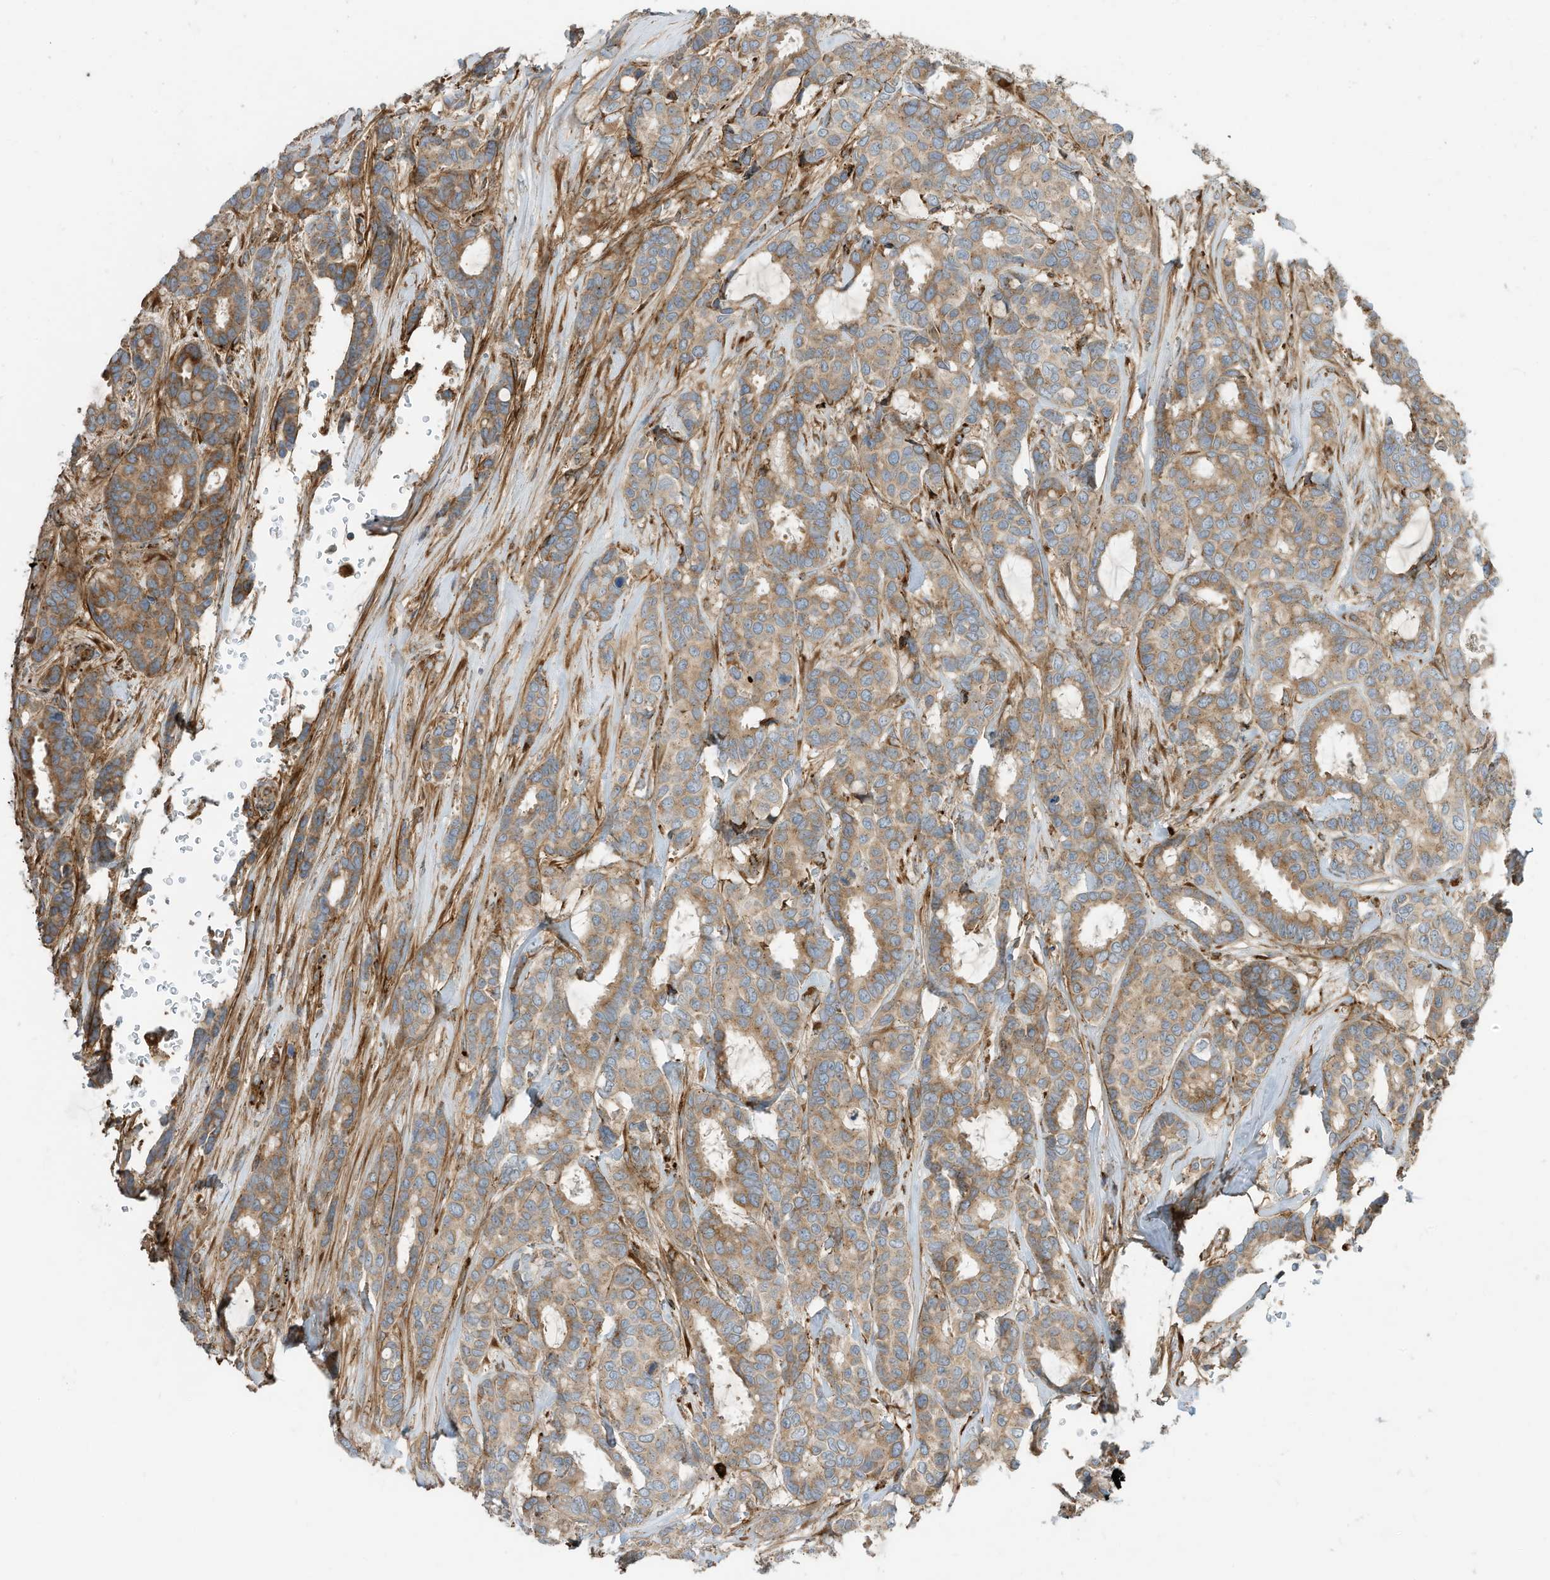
{"staining": {"intensity": "moderate", "quantity": ">75%", "location": "cytoplasmic/membranous"}, "tissue": "breast cancer", "cell_type": "Tumor cells", "image_type": "cancer", "snomed": [{"axis": "morphology", "description": "Duct carcinoma"}, {"axis": "topography", "description": "Breast"}], "caption": "Breast cancer was stained to show a protein in brown. There is medium levels of moderate cytoplasmic/membranous expression in approximately >75% of tumor cells. The protein of interest is shown in brown color, while the nuclei are stained blue.", "gene": "TRNAU1AP", "patient": {"sex": "female", "age": 87}}